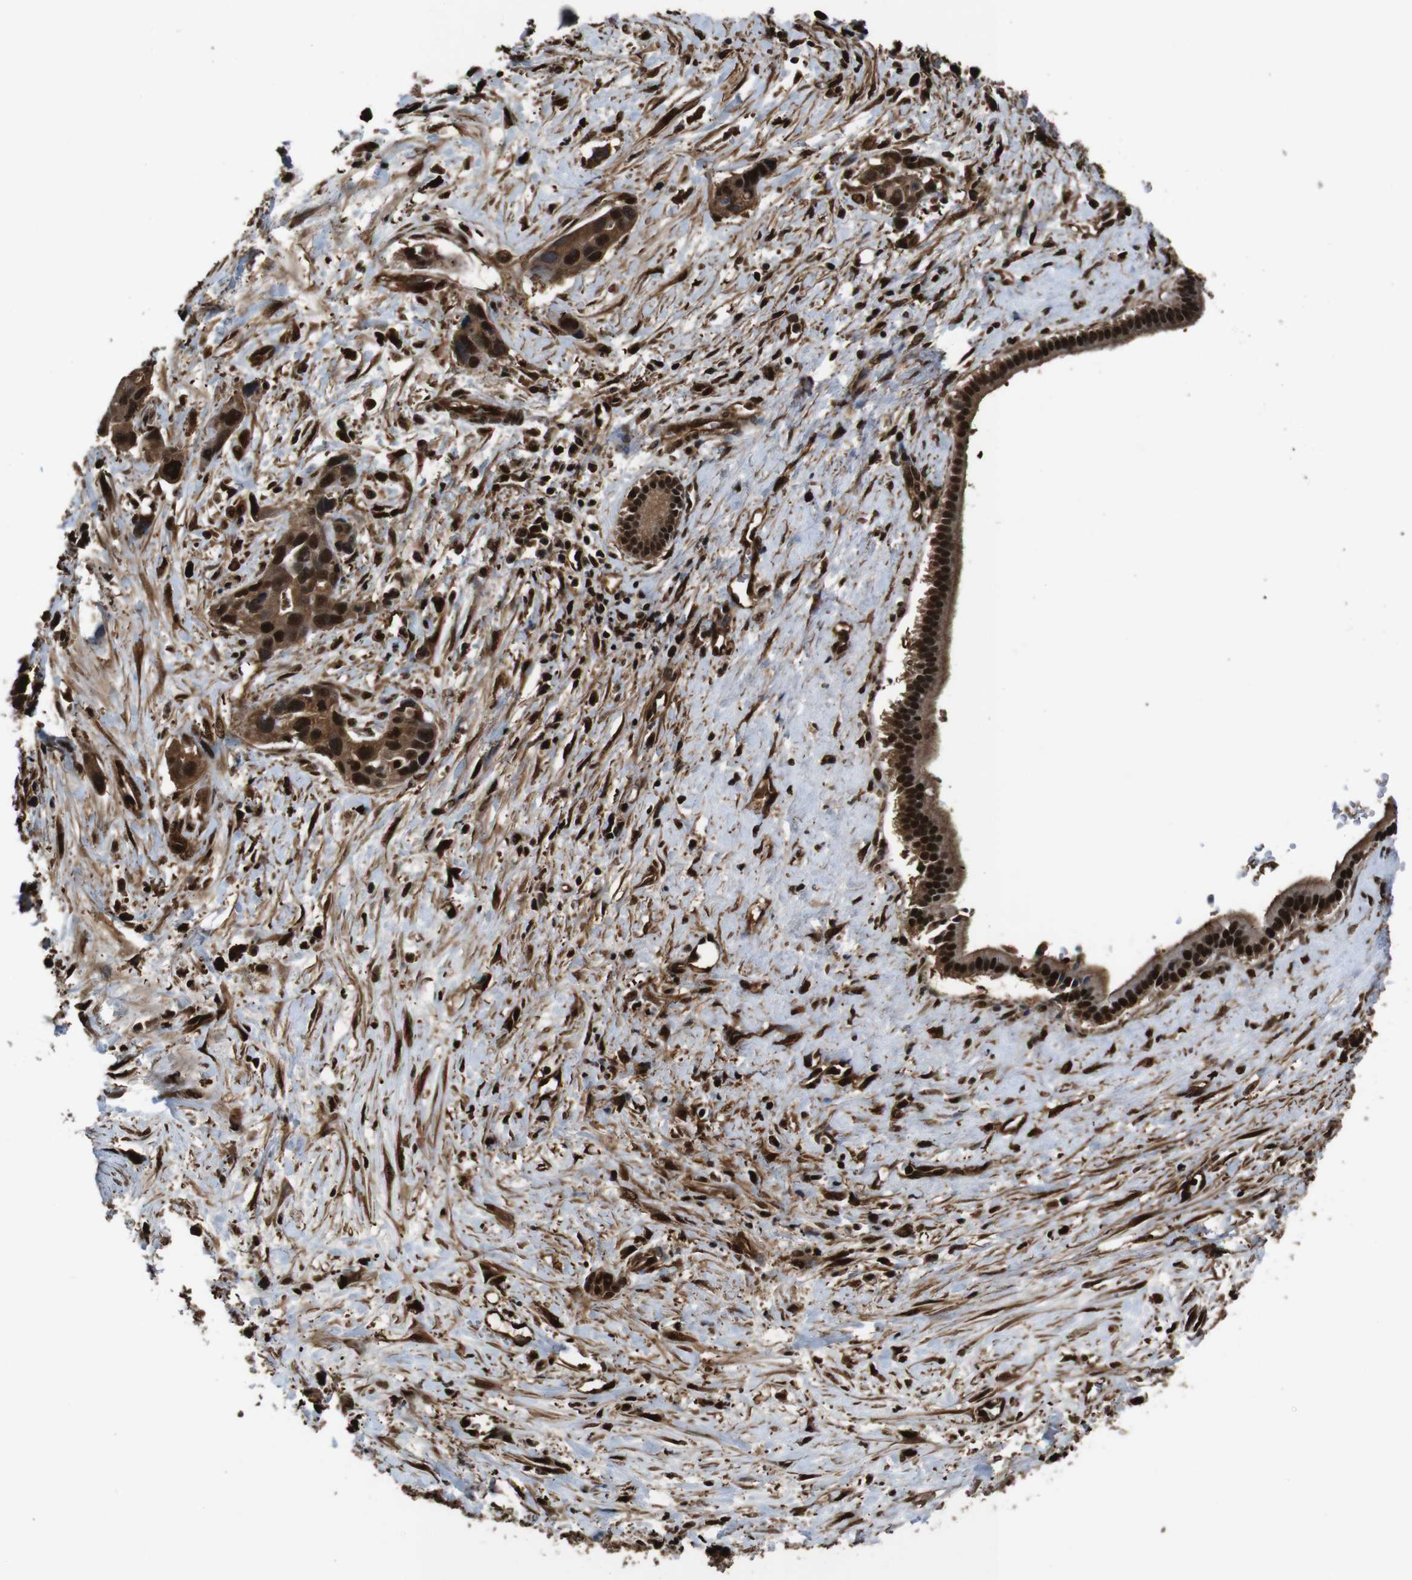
{"staining": {"intensity": "strong", "quantity": ">75%", "location": "cytoplasmic/membranous,nuclear"}, "tissue": "liver cancer", "cell_type": "Tumor cells", "image_type": "cancer", "snomed": [{"axis": "morphology", "description": "Cholangiocarcinoma"}, {"axis": "topography", "description": "Liver"}], "caption": "IHC of liver cancer reveals high levels of strong cytoplasmic/membranous and nuclear positivity in approximately >75% of tumor cells.", "gene": "VCP", "patient": {"sex": "female", "age": 65}}